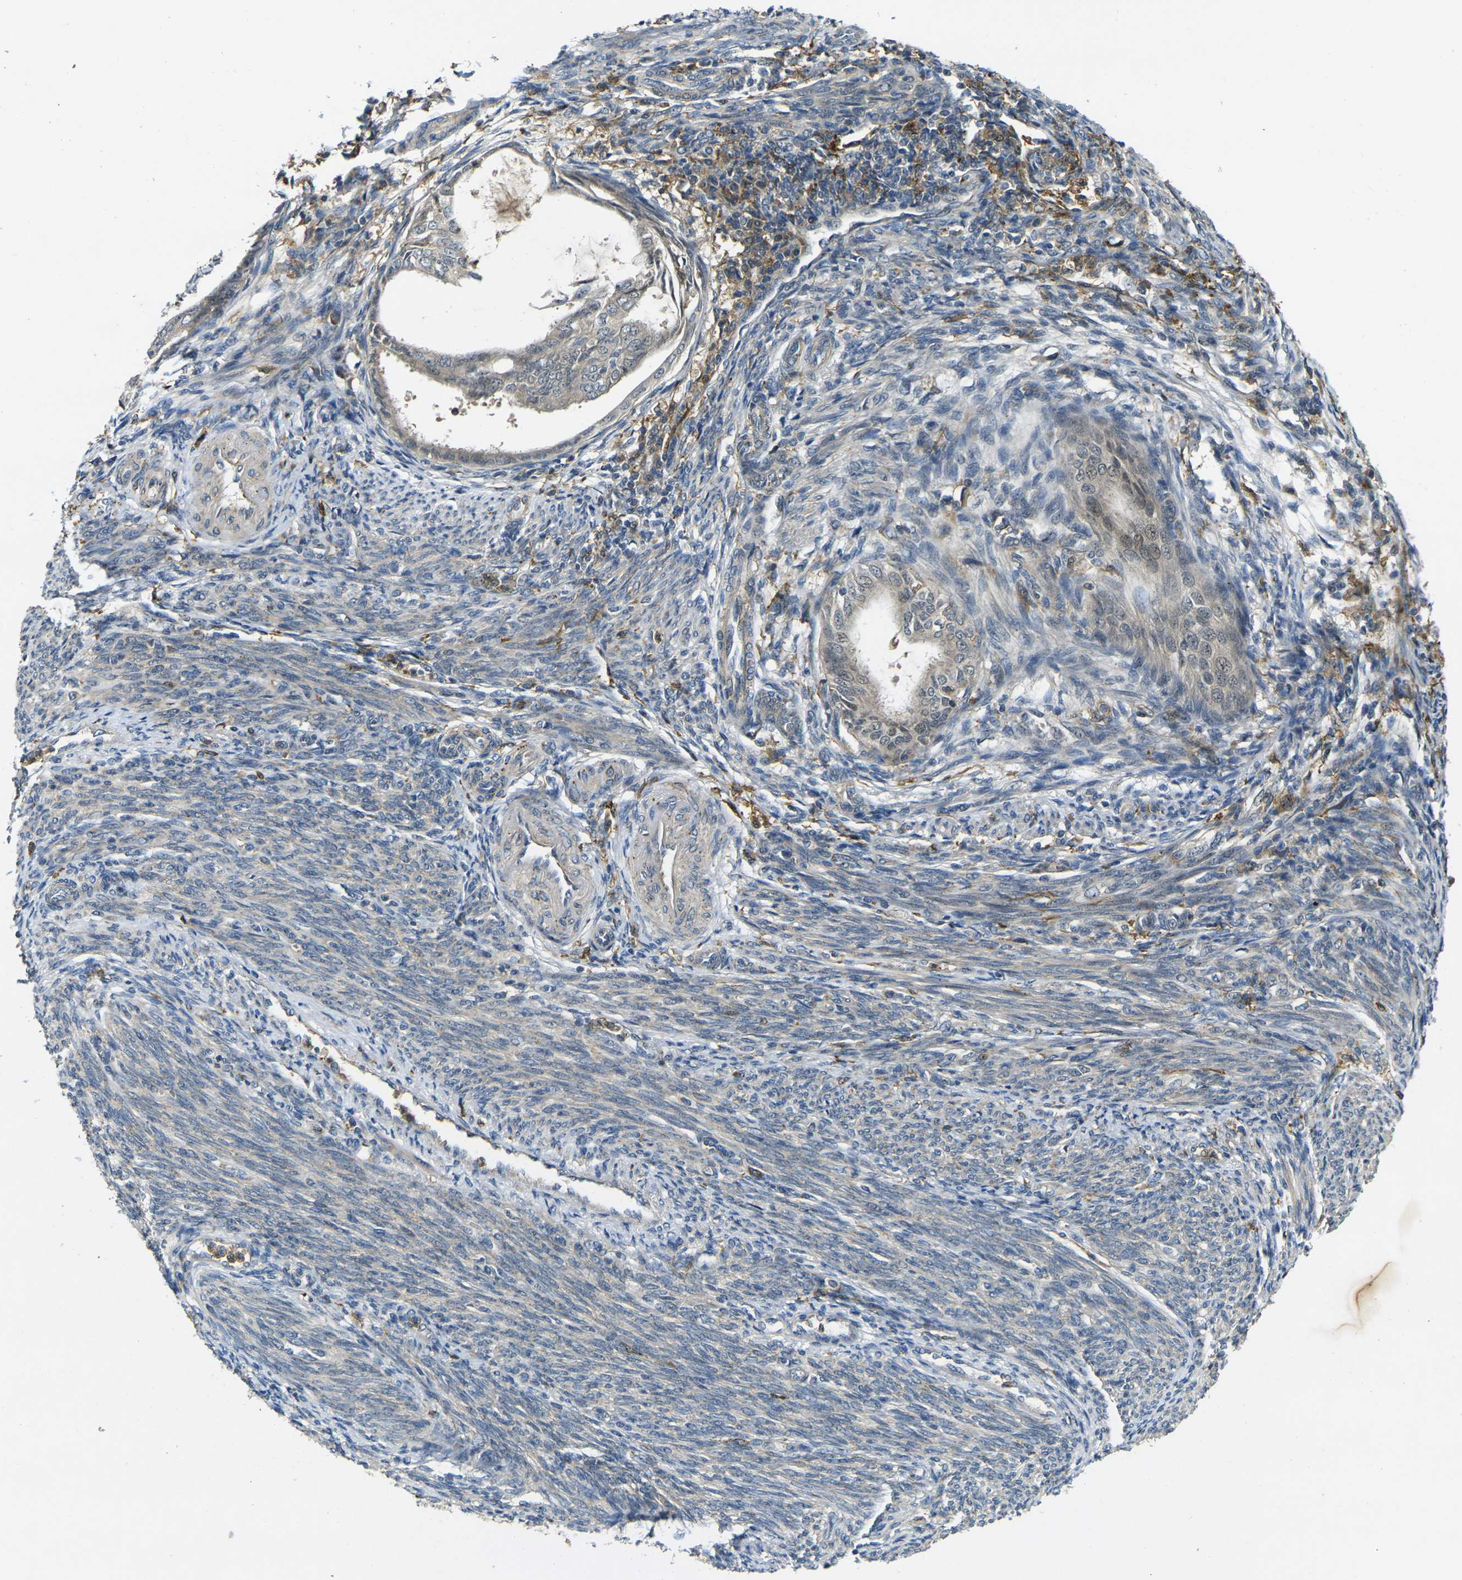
{"staining": {"intensity": "weak", "quantity": ">75%", "location": "cytoplasmic/membranous"}, "tissue": "endometrial cancer", "cell_type": "Tumor cells", "image_type": "cancer", "snomed": [{"axis": "morphology", "description": "Adenocarcinoma, NOS"}, {"axis": "topography", "description": "Endometrium"}], "caption": "A micrograph of human endometrial adenocarcinoma stained for a protein displays weak cytoplasmic/membranous brown staining in tumor cells.", "gene": "PIGL", "patient": {"sex": "female", "age": 58}}